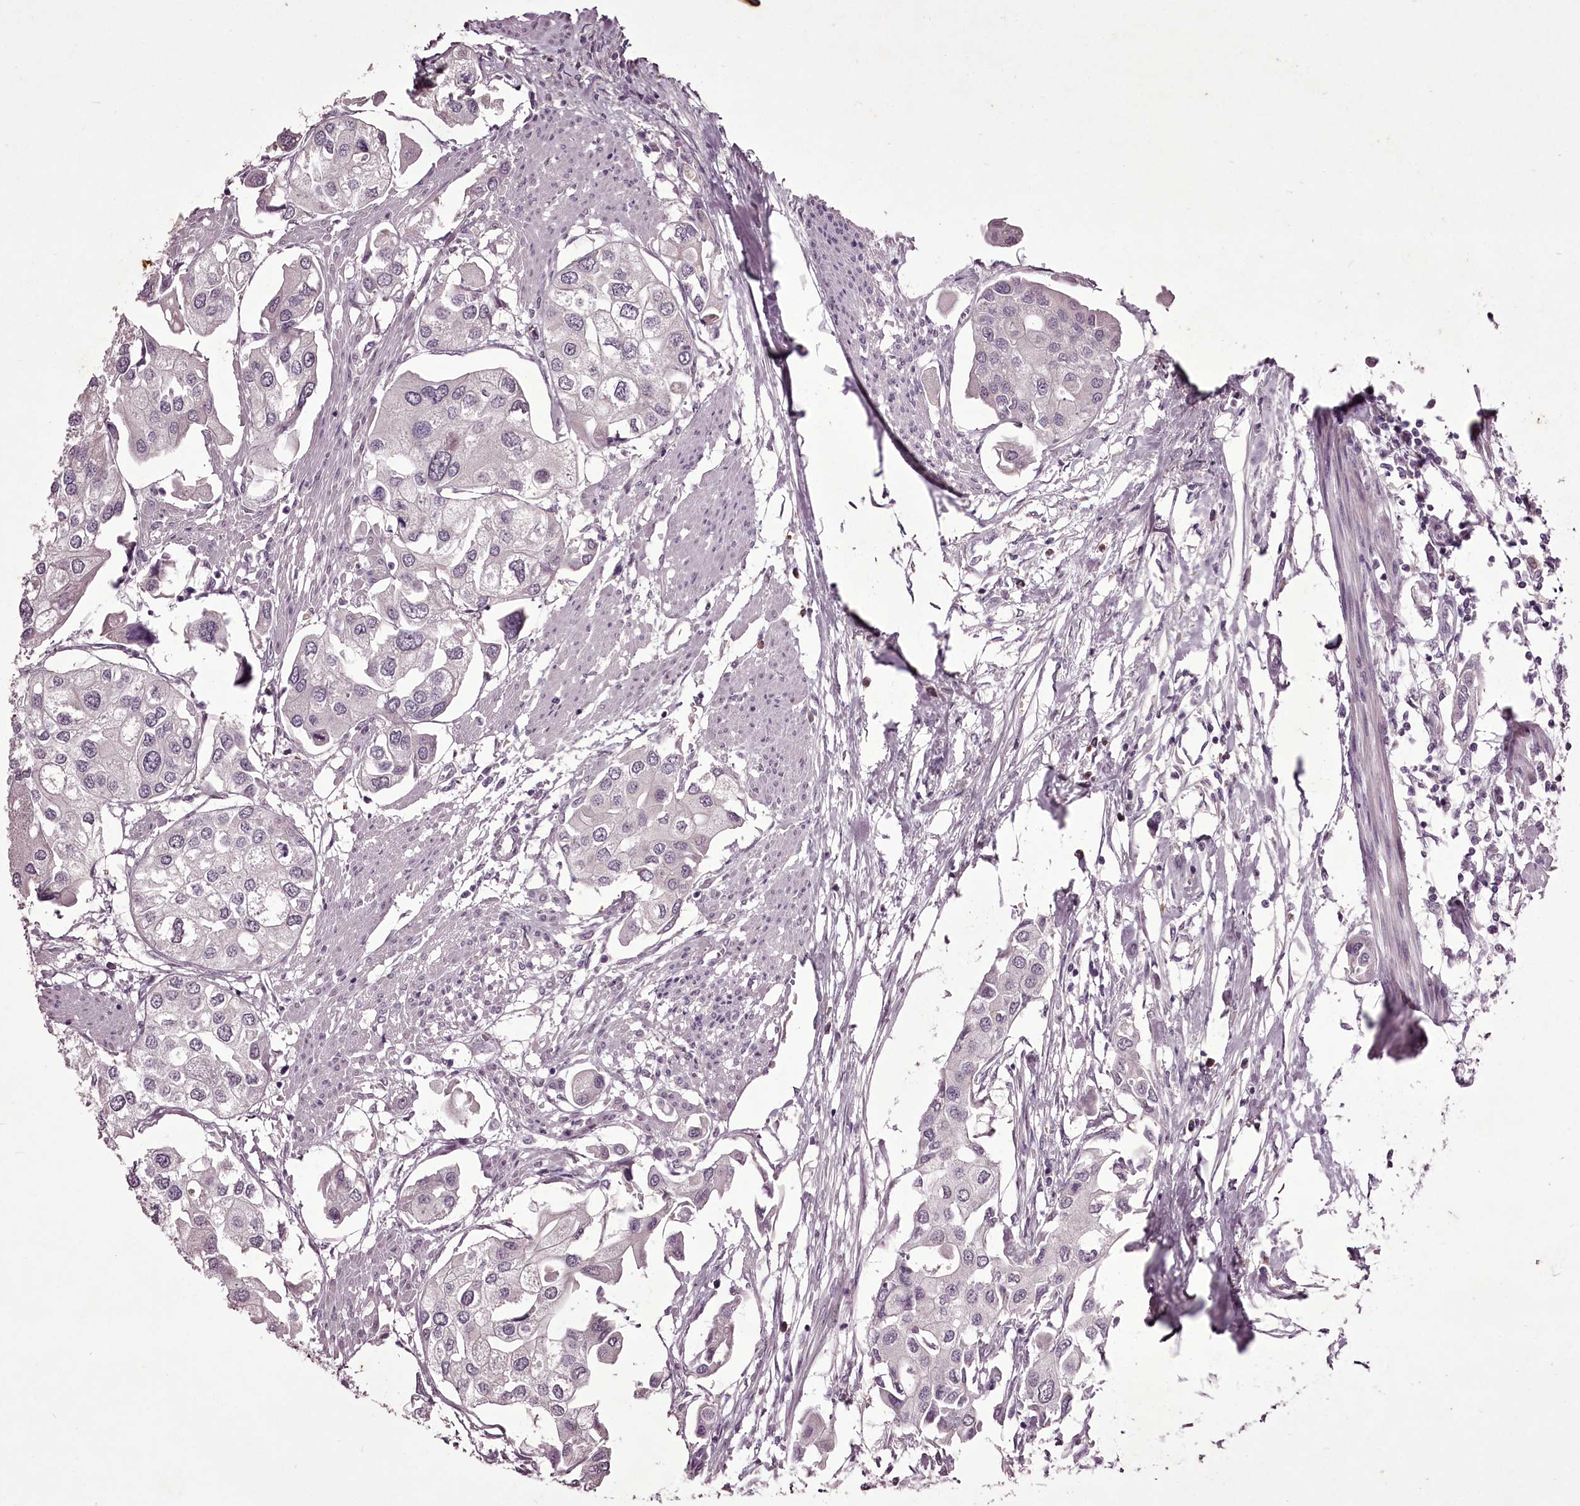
{"staining": {"intensity": "negative", "quantity": "none", "location": "none"}, "tissue": "urothelial cancer", "cell_type": "Tumor cells", "image_type": "cancer", "snomed": [{"axis": "morphology", "description": "Urothelial carcinoma, High grade"}, {"axis": "topography", "description": "Urinary bladder"}], "caption": "A high-resolution photomicrograph shows immunohistochemistry staining of urothelial cancer, which demonstrates no significant expression in tumor cells.", "gene": "C1orf56", "patient": {"sex": "male", "age": 64}}